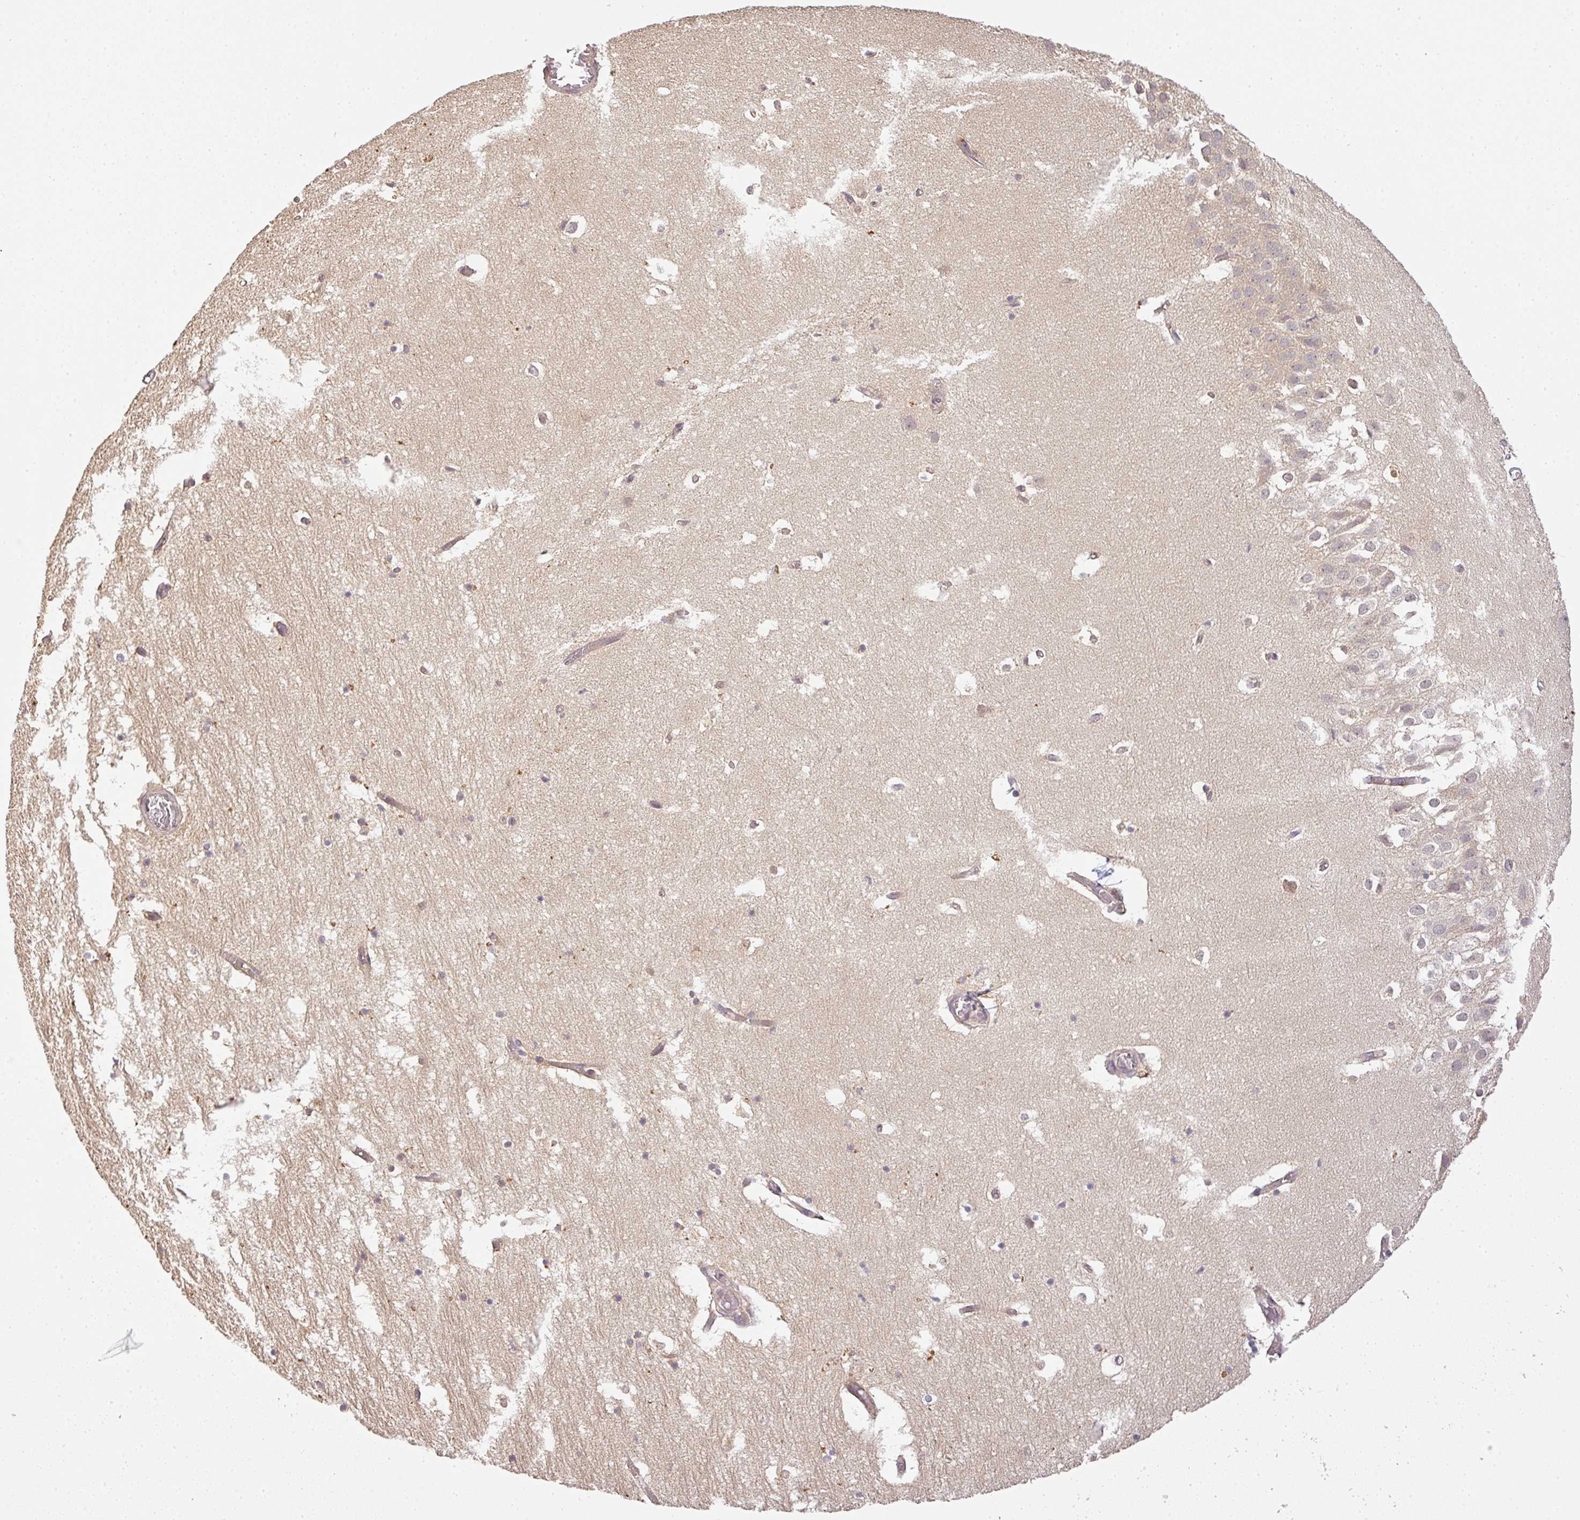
{"staining": {"intensity": "weak", "quantity": ">75%", "location": "cytoplasmic/membranous"}, "tissue": "cerebral cortex", "cell_type": "Endothelial cells", "image_type": "normal", "snomed": [{"axis": "morphology", "description": "Normal tissue, NOS"}, {"axis": "morphology", "description": "Inflammation, NOS"}, {"axis": "topography", "description": "Cerebral cortex"}], "caption": "This photomicrograph displays immunohistochemistry (IHC) staining of benign human cerebral cortex, with low weak cytoplasmic/membranous expression in about >75% of endothelial cells.", "gene": "TCL1B", "patient": {"sex": "male", "age": 6}}